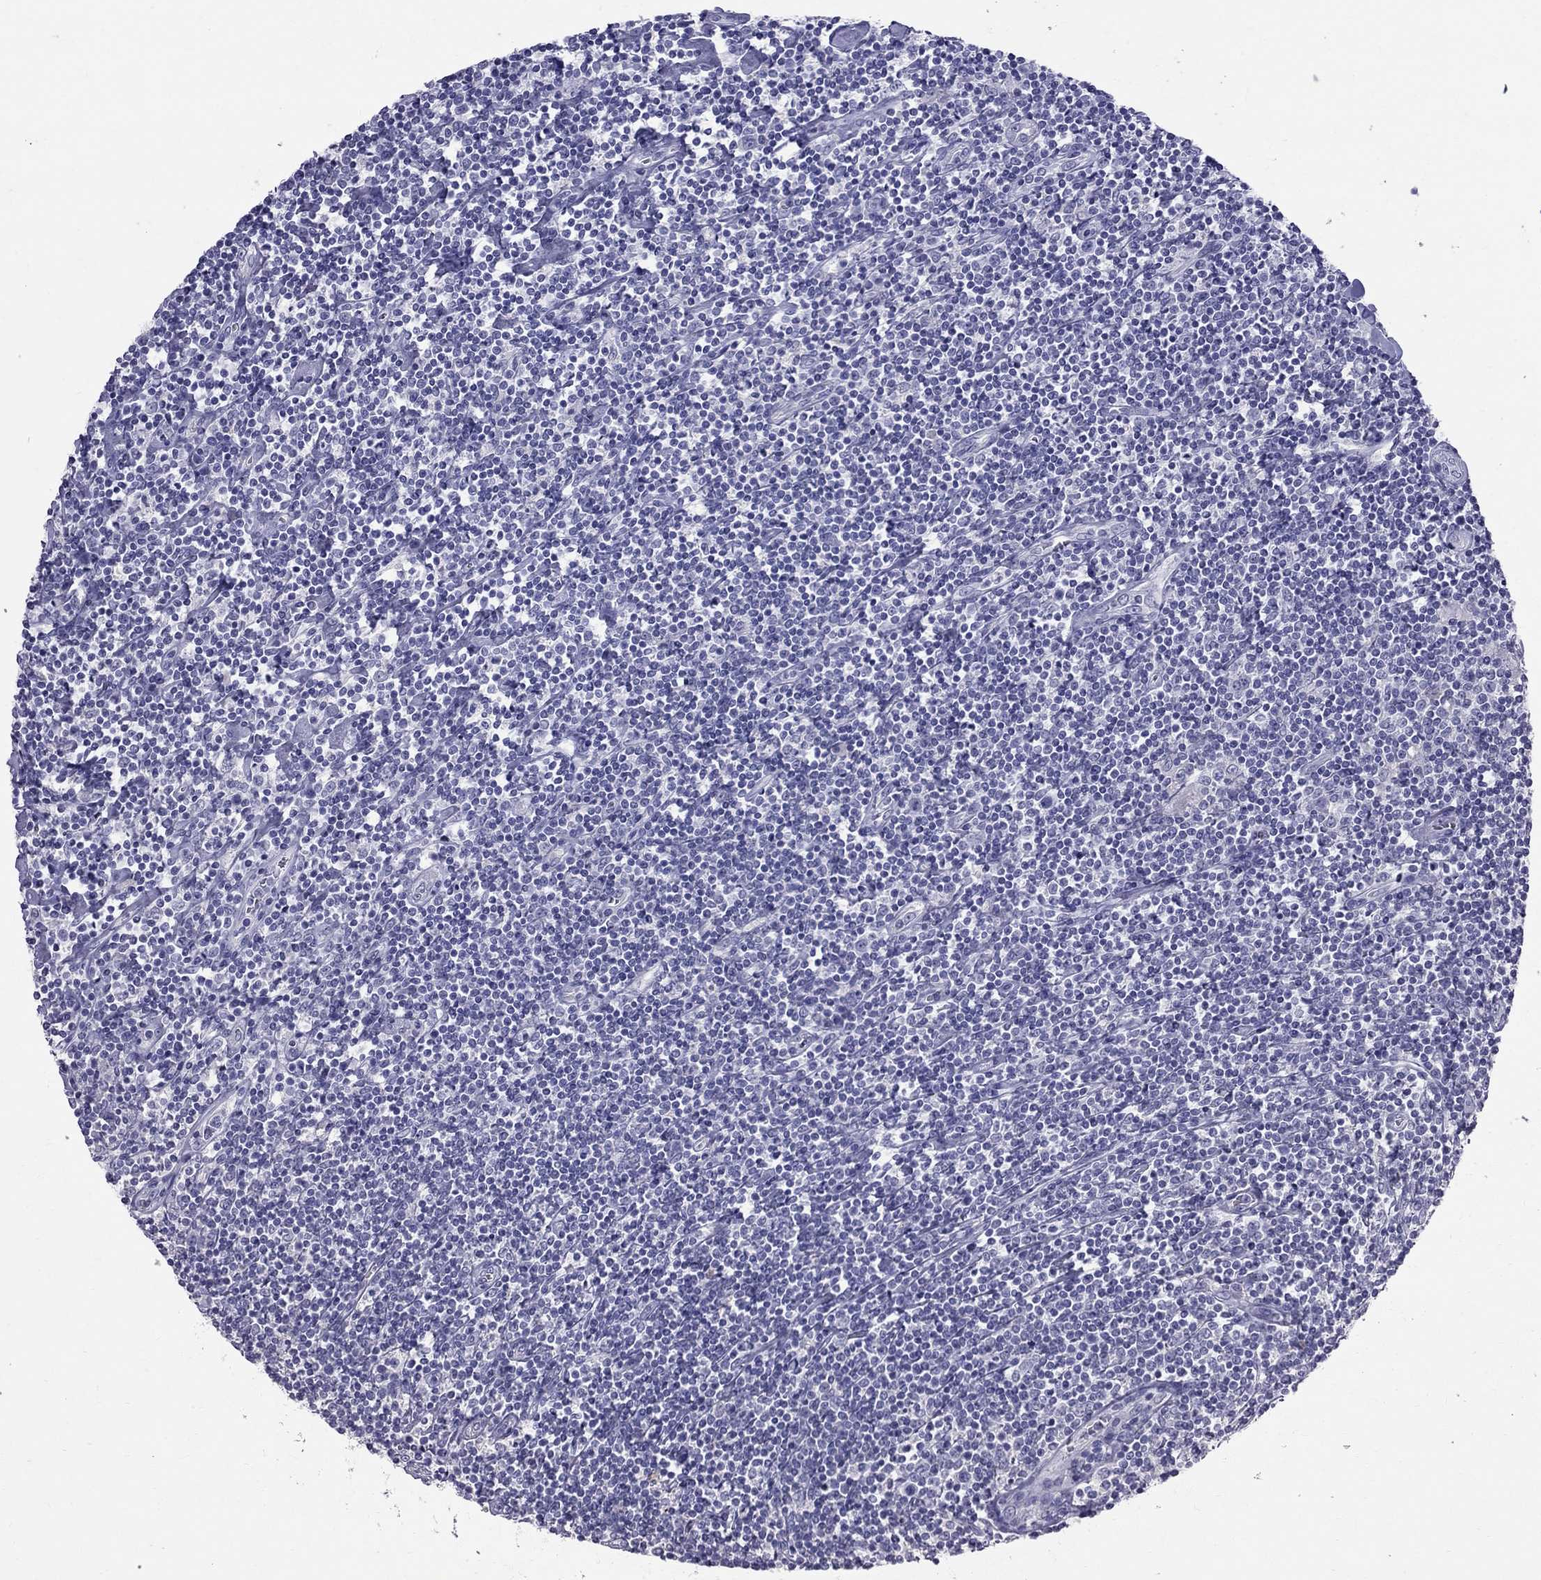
{"staining": {"intensity": "negative", "quantity": "none", "location": "none"}, "tissue": "lymphoma", "cell_type": "Tumor cells", "image_type": "cancer", "snomed": [{"axis": "morphology", "description": "Hodgkin's disease, NOS"}, {"axis": "topography", "description": "Lymph node"}], "caption": "Hodgkin's disease was stained to show a protein in brown. There is no significant staining in tumor cells.", "gene": "CFAP91", "patient": {"sex": "male", "age": 40}}